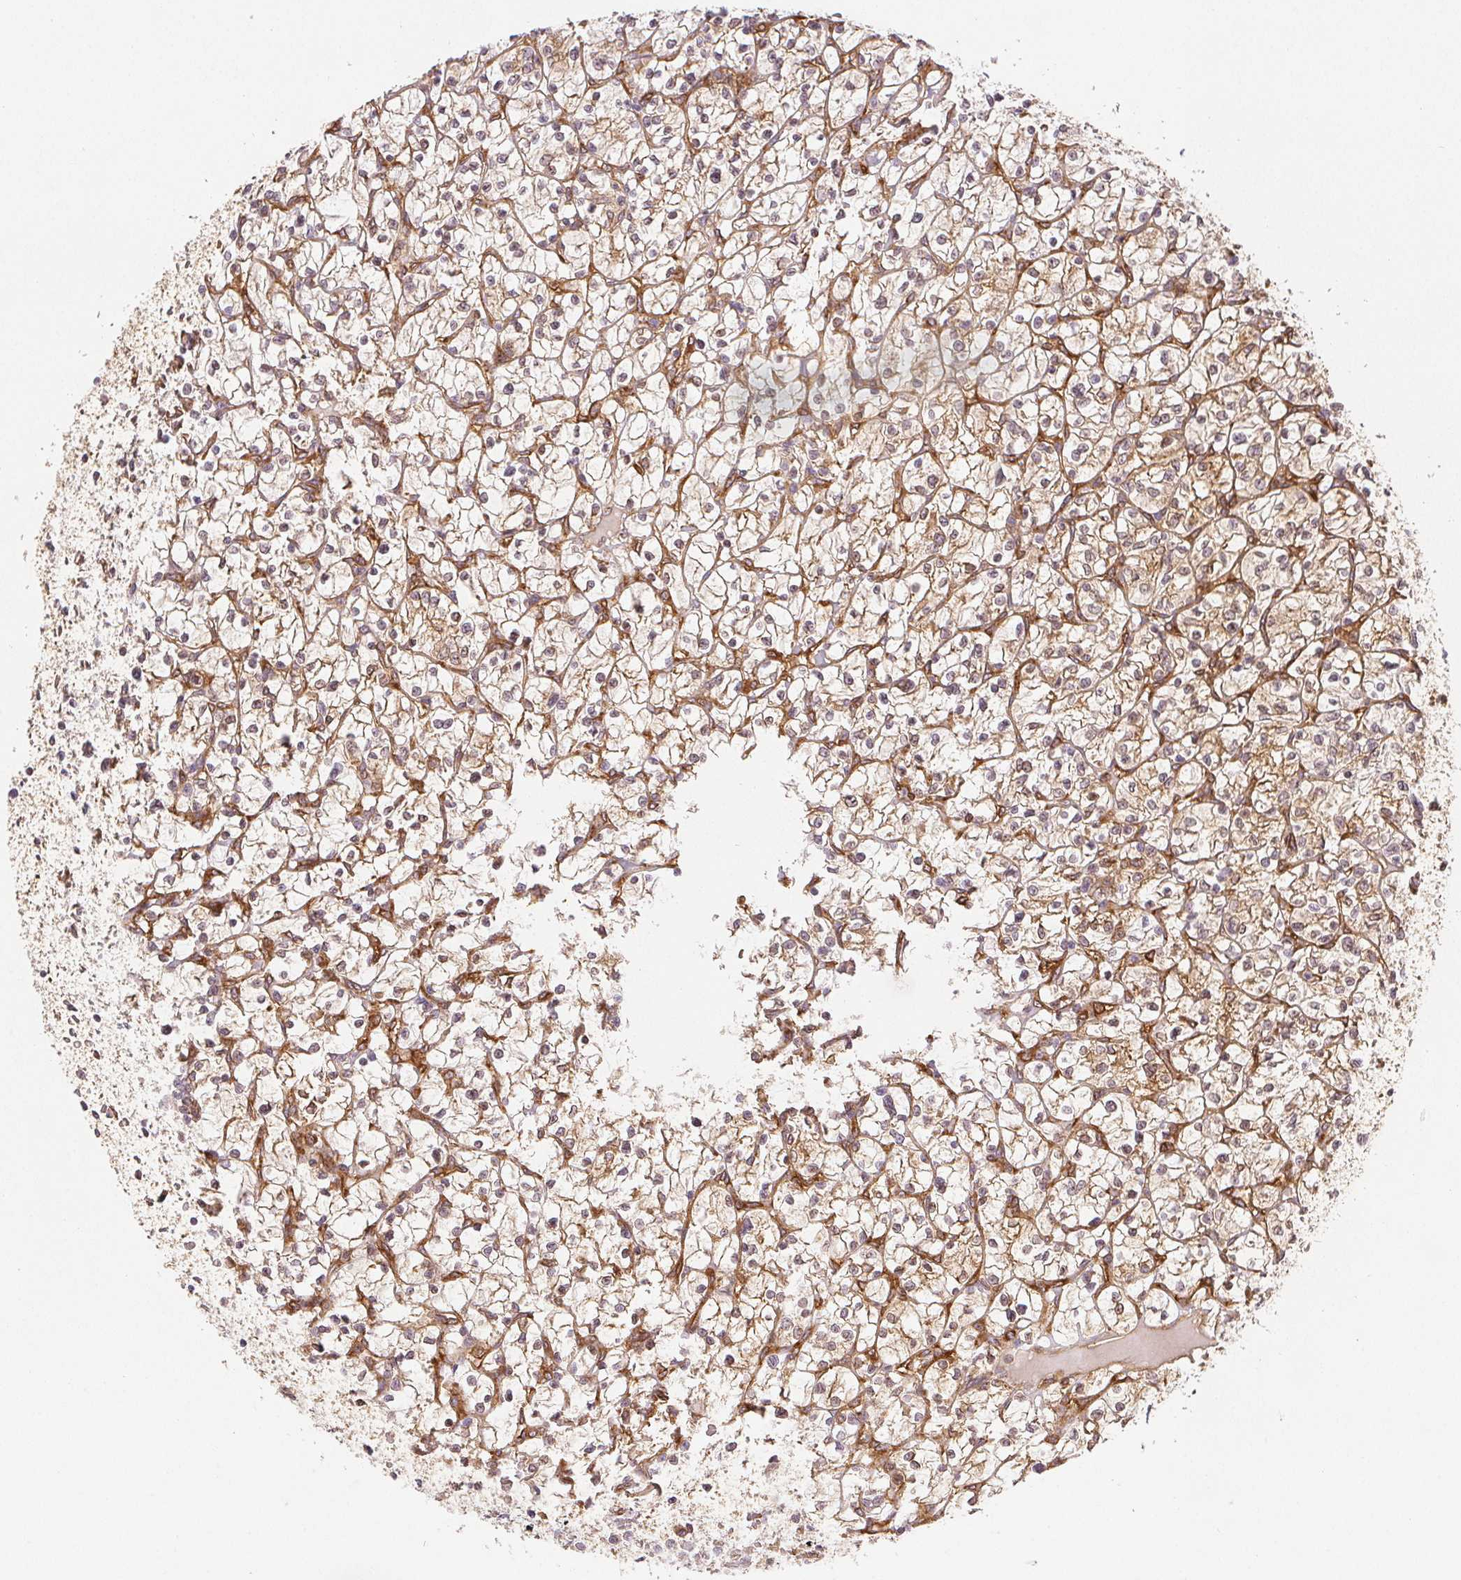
{"staining": {"intensity": "moderate", "quantity": ">75%", "location": "cytoplasmic/membranous"}, "tissue": "renal cancer", "cell_type": "Tumor cells", "image_type": "cancer", "snomed": [{"axis": "morphology", "description": "Adenocarcinoma, NOS"}, {"axis": "topography", "description": "Kidney"}], "caption": "IHC of renal cancer (adenocarcinoma) exhibits medium levels of moderate cytoplasmic/membranous staining in approximately >75% of tumor cells.", "gene": "DIAPH2", "patient": {"sex": "female", "age": 64}}